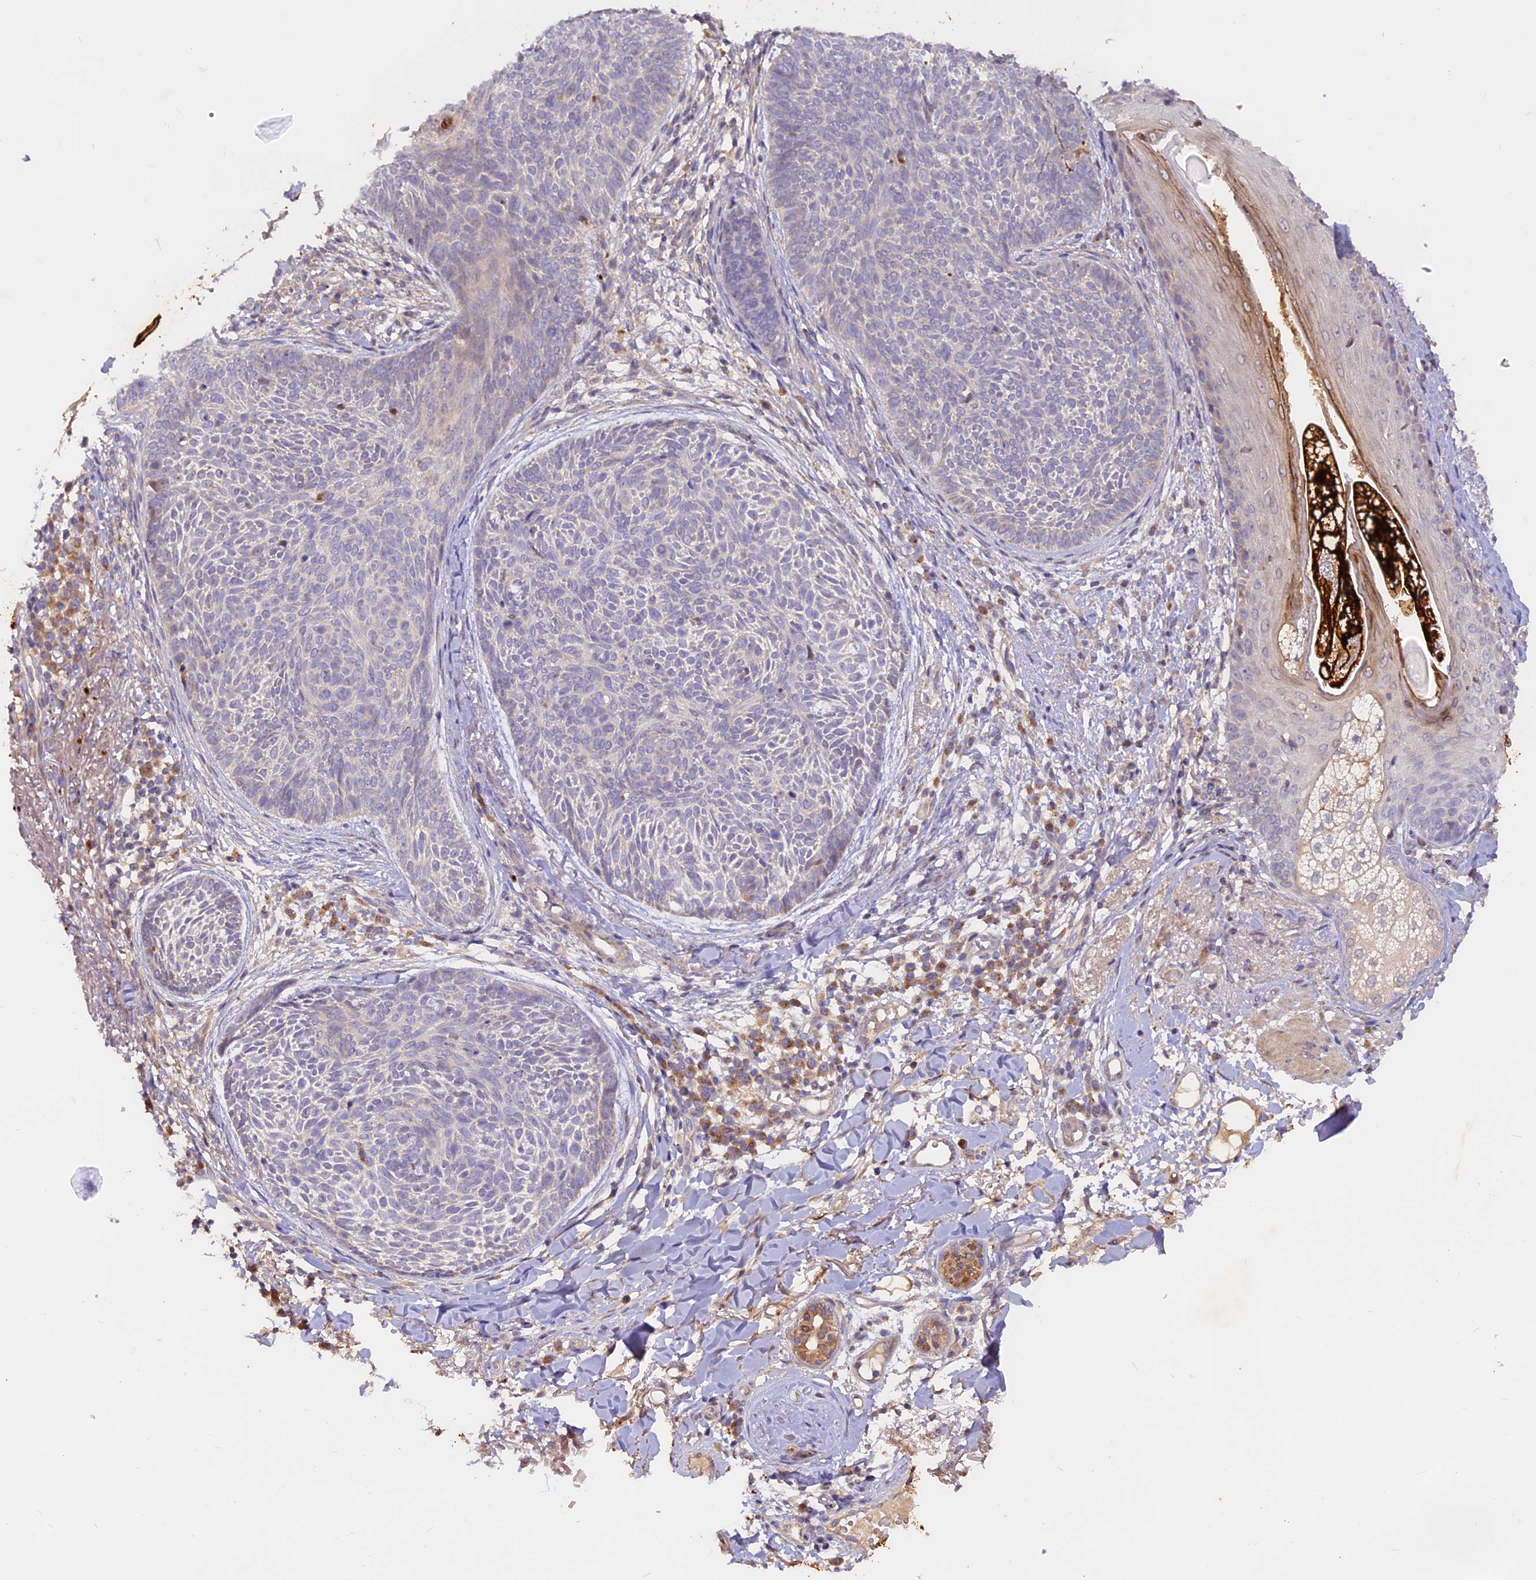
{"staining": {"intensity": "negative", "quantity": "none", "location": "none"}, "tissue": "skin cancer", "cell_type": "Tumor cells", "image_type": "cancer", "snomed": [{"axis": "morphology", "description": "Basal cell carcinoma"}, {"axis": "topography", "description": "Skin"}], "caption": "The photomicrograph demonstrates no significant positivity in tumor cells of skin basal cell carcinoma. (Stains: DAB (3,3'-diaminobenzidine) immunohistochemistry (IHC) with hematoxylin counter stain, Microscopy: brightfield microscopy at high magnification).", "gene": "MEMO1", "patient": {"sex": "male", "age": 85}}